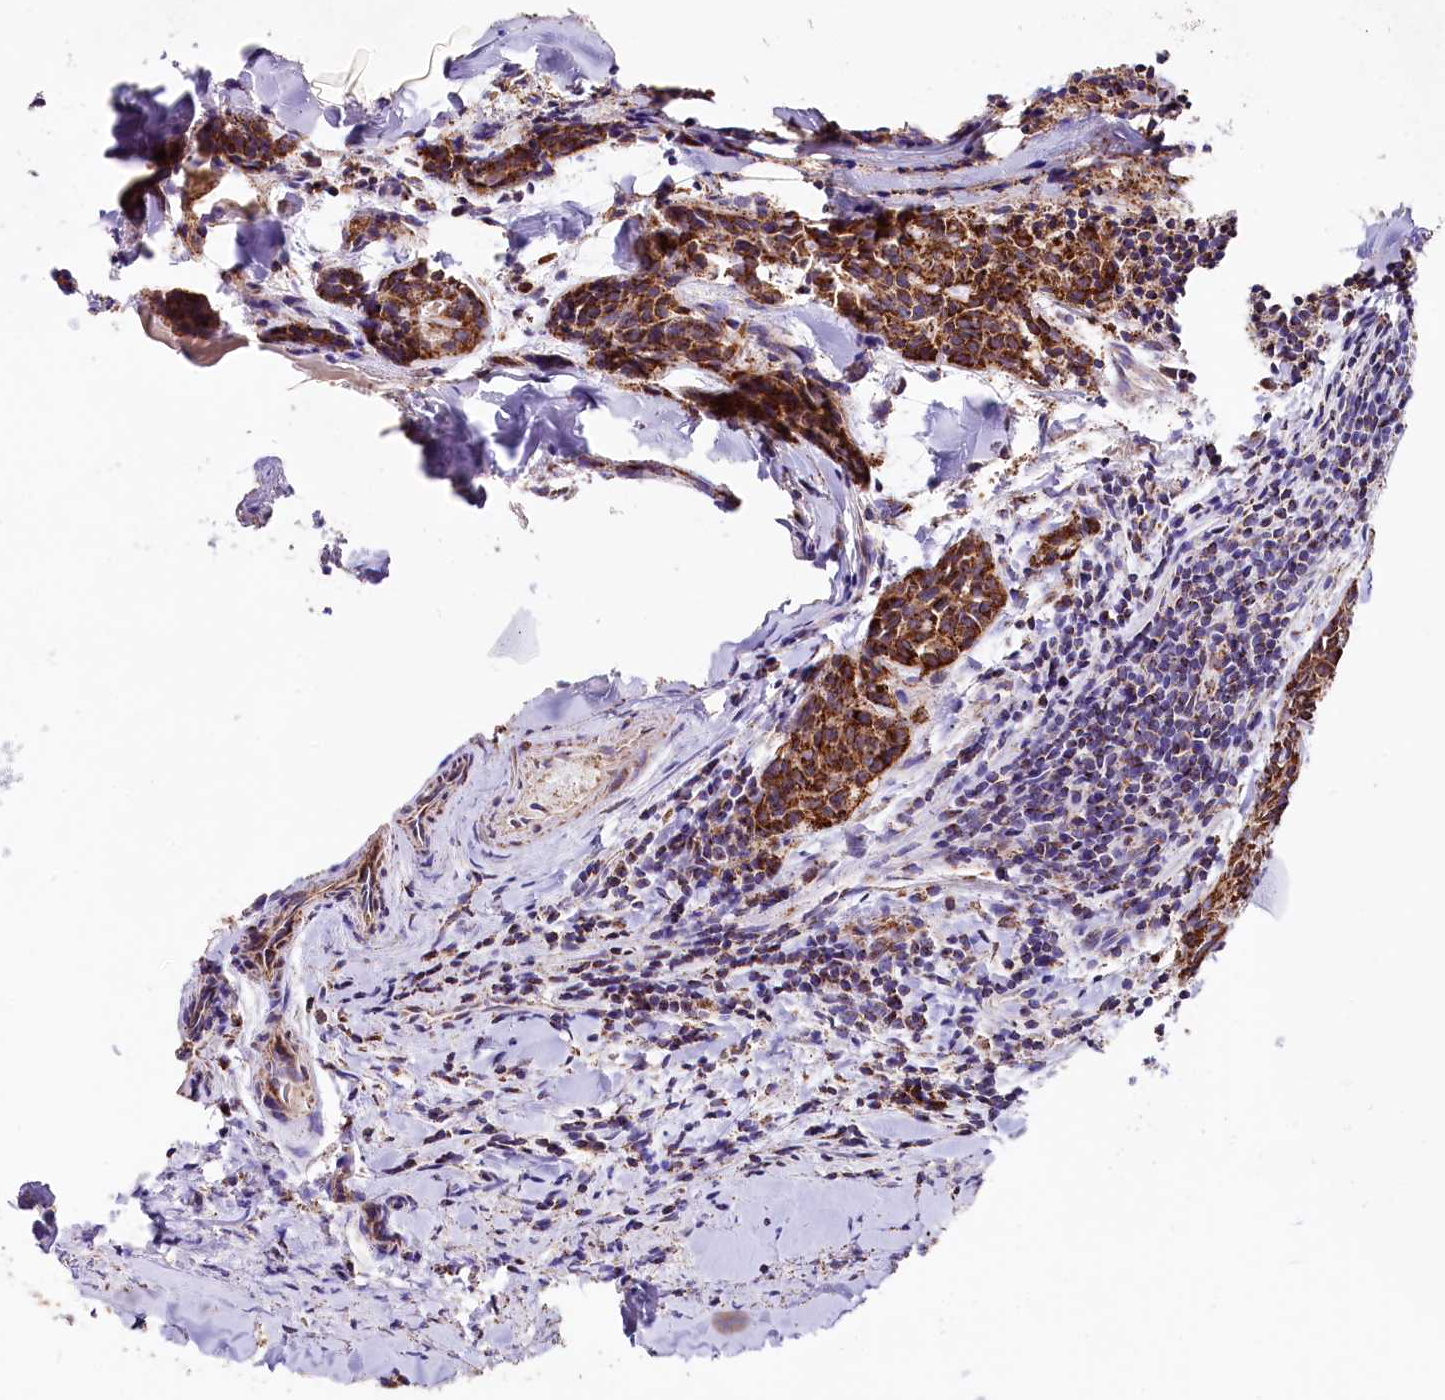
{"staining": {"intensity": "strong", "quantity": ">75%", "location": "cytoplasmic/membranous"}, "tissue": "head and neck cancer", "cell_type": "Tumor cells", "image_type": "cancer", "snomed": [{"axis": "morphology", "description": "Adenocarcinoma, NOS"}, {"axis": "topography", "description": "Salivary gland"}, {"axis": "topography", "description": "Head-Neck"}], "caption": "This is a micrograph of immunohistochemistry staining of head and neck adenocarcinoma, which shows strong staining in the cytoplasmic/membranous of tumor cells.", "gene": "APLP2", "patient": {"sex": "female", "age": 63}}